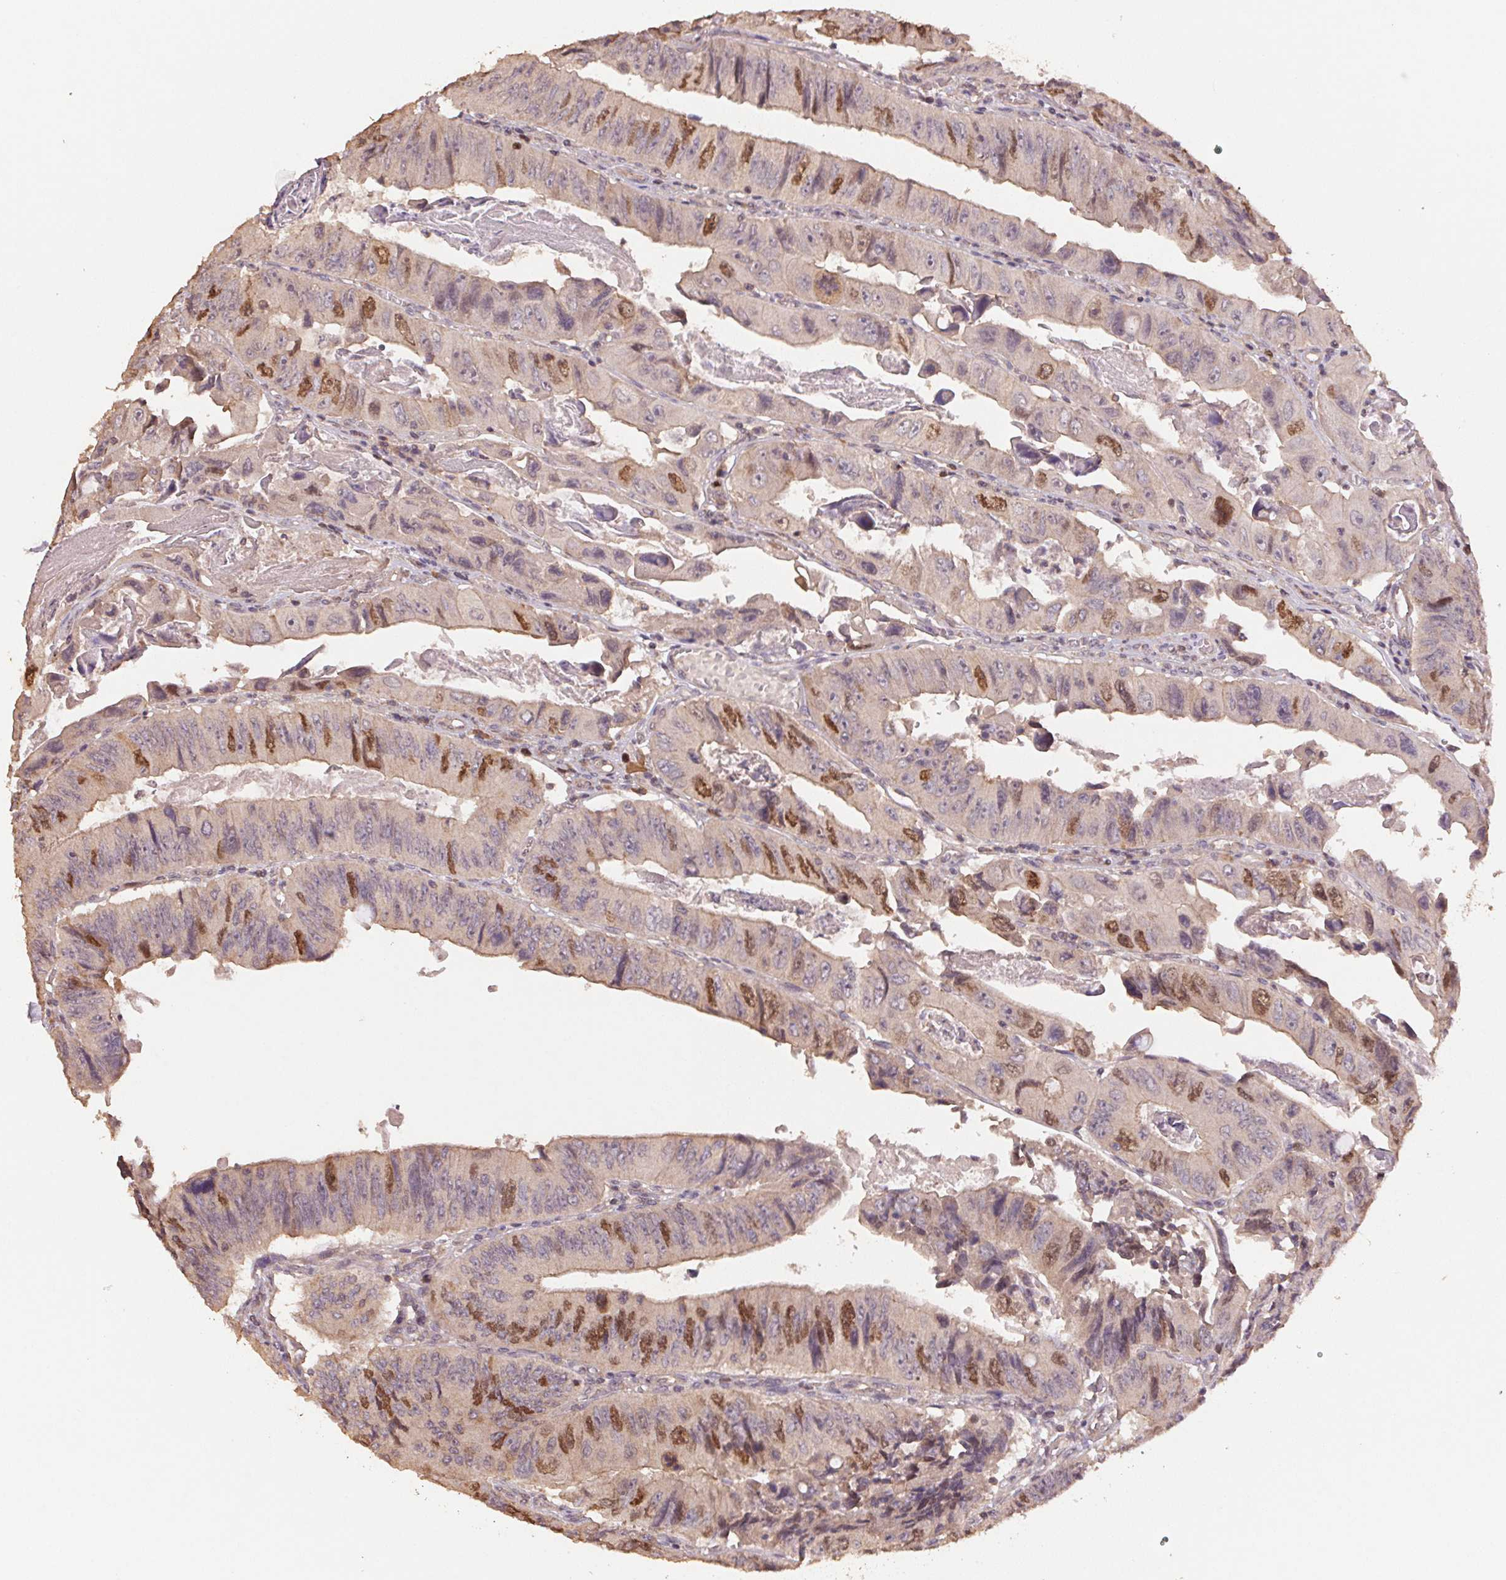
{"staining": {"intensity": "strong", "quantity": "<25%", "location": "nuclear"}, "tissue": "colorectal cancer", "cell_type": "Tumor cells", "image_type": "cancer", "snomed": [{"axis": "morphology", "description": "Adenocarcinoma, NOS"}, {"axis": "topography", "description": "Colon"}], "caption": "This micrograph demonstrates colorectal adenocarcinoma stained with IHC to label a protein in brown. The nuclear of tumor cells show strong positivity for the protein. Nuclei are counter-stained blue.", "gene": "CENPF", "patient": {"sex": "female", "age": 84}}